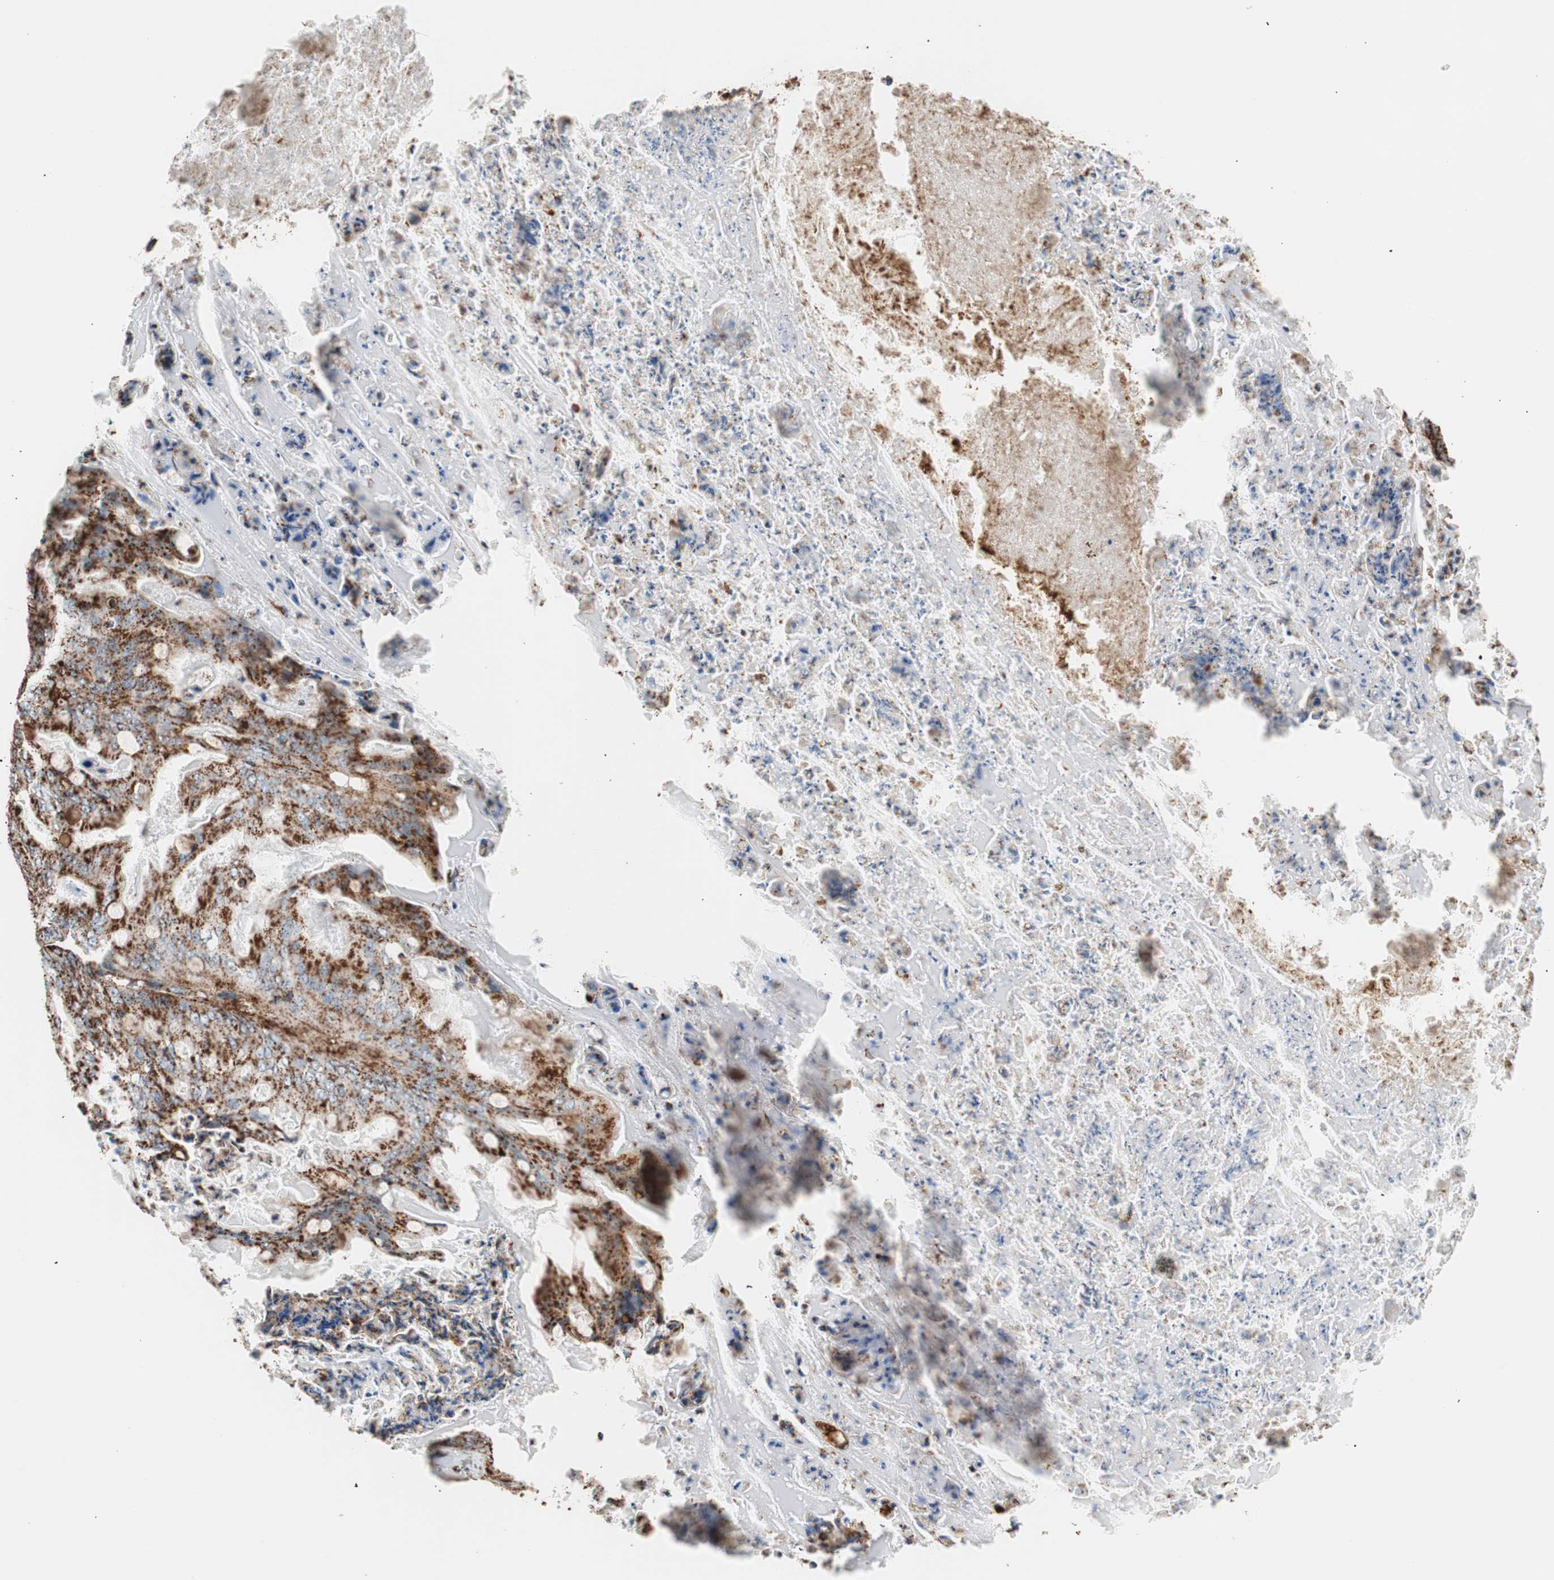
{"staining": {"intensity": "strong", "quantity": ">75%", "location": "cytoplasmic/membranous"}, "tissue": "ovarian cancer", "cell_type": "Tumor cells", "image_type": "cancer", "snomed": [{"axis": "morphology", "description": "Cystadenocarcinoma, mucinous, NOS"}, {"axis": "topography", "description": "Ovary"}], "caption": "DAB (3,3'-diaminobenzidine) immunohistochemical staining of ovarian cancer reveals strong cytoplasmic/membranous protein positivity in about >75% of tumor cells.", "gene": "LAMP1", "patient": {"sex": "female", "age": 36}}